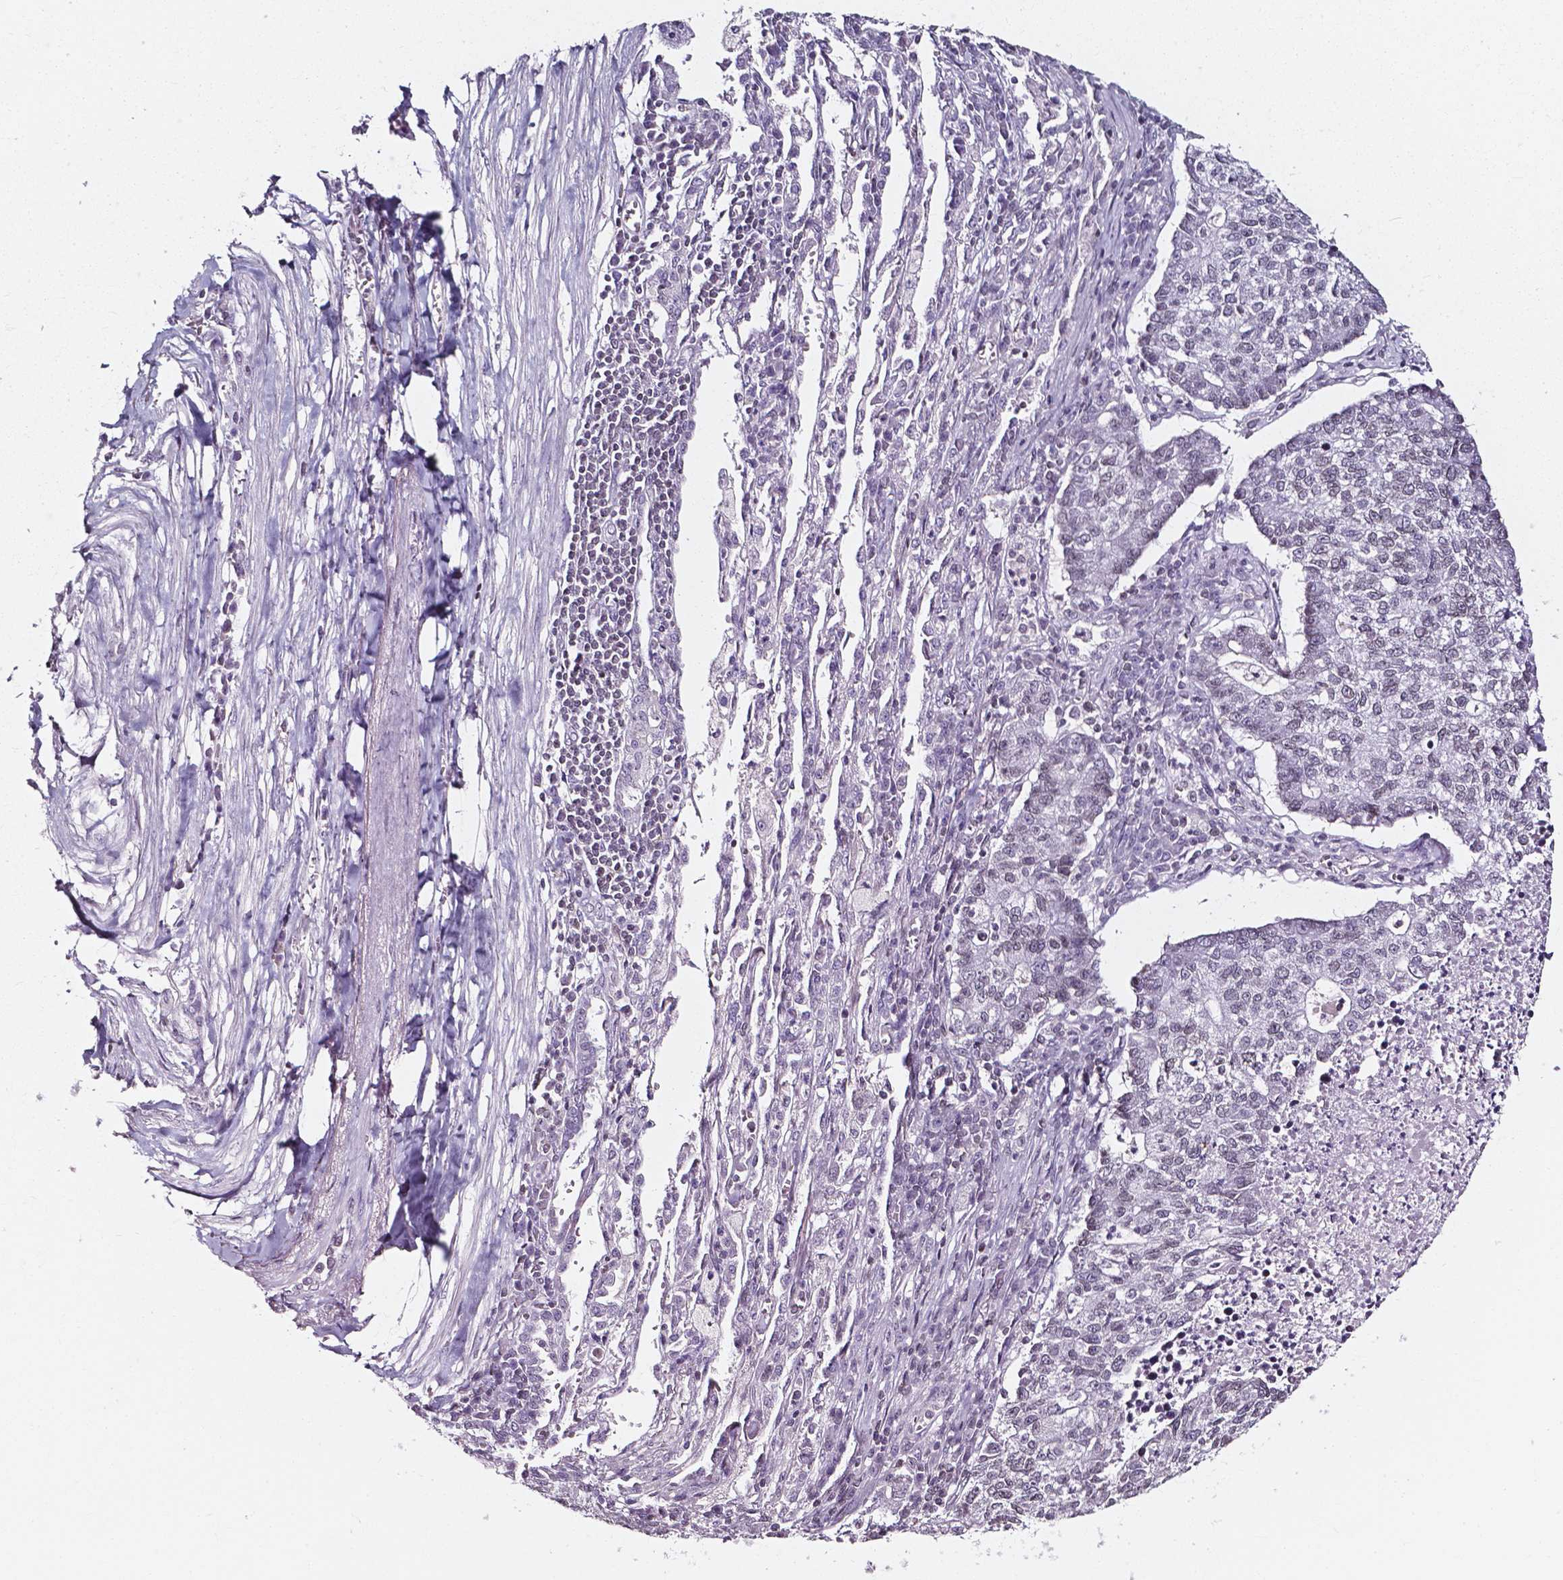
{"staining": {"intensity": "negative", "quantity": "none", "location": "none"}, "tissue": "lung cancer", "cell_type": "Tumor cells", "image_type": "cancer", "snomed": [{"axis": "morphology", "description": "Adenocarcinoma, NOS"}, {"axis": "topography", "description": "Lung"}], "caption": "Lung cancer was stained to show a protein in brown. There is no significant expression in tumor cells.", "gene": "AKR1B10", "patient": {"sex": "male", "age": 57}}